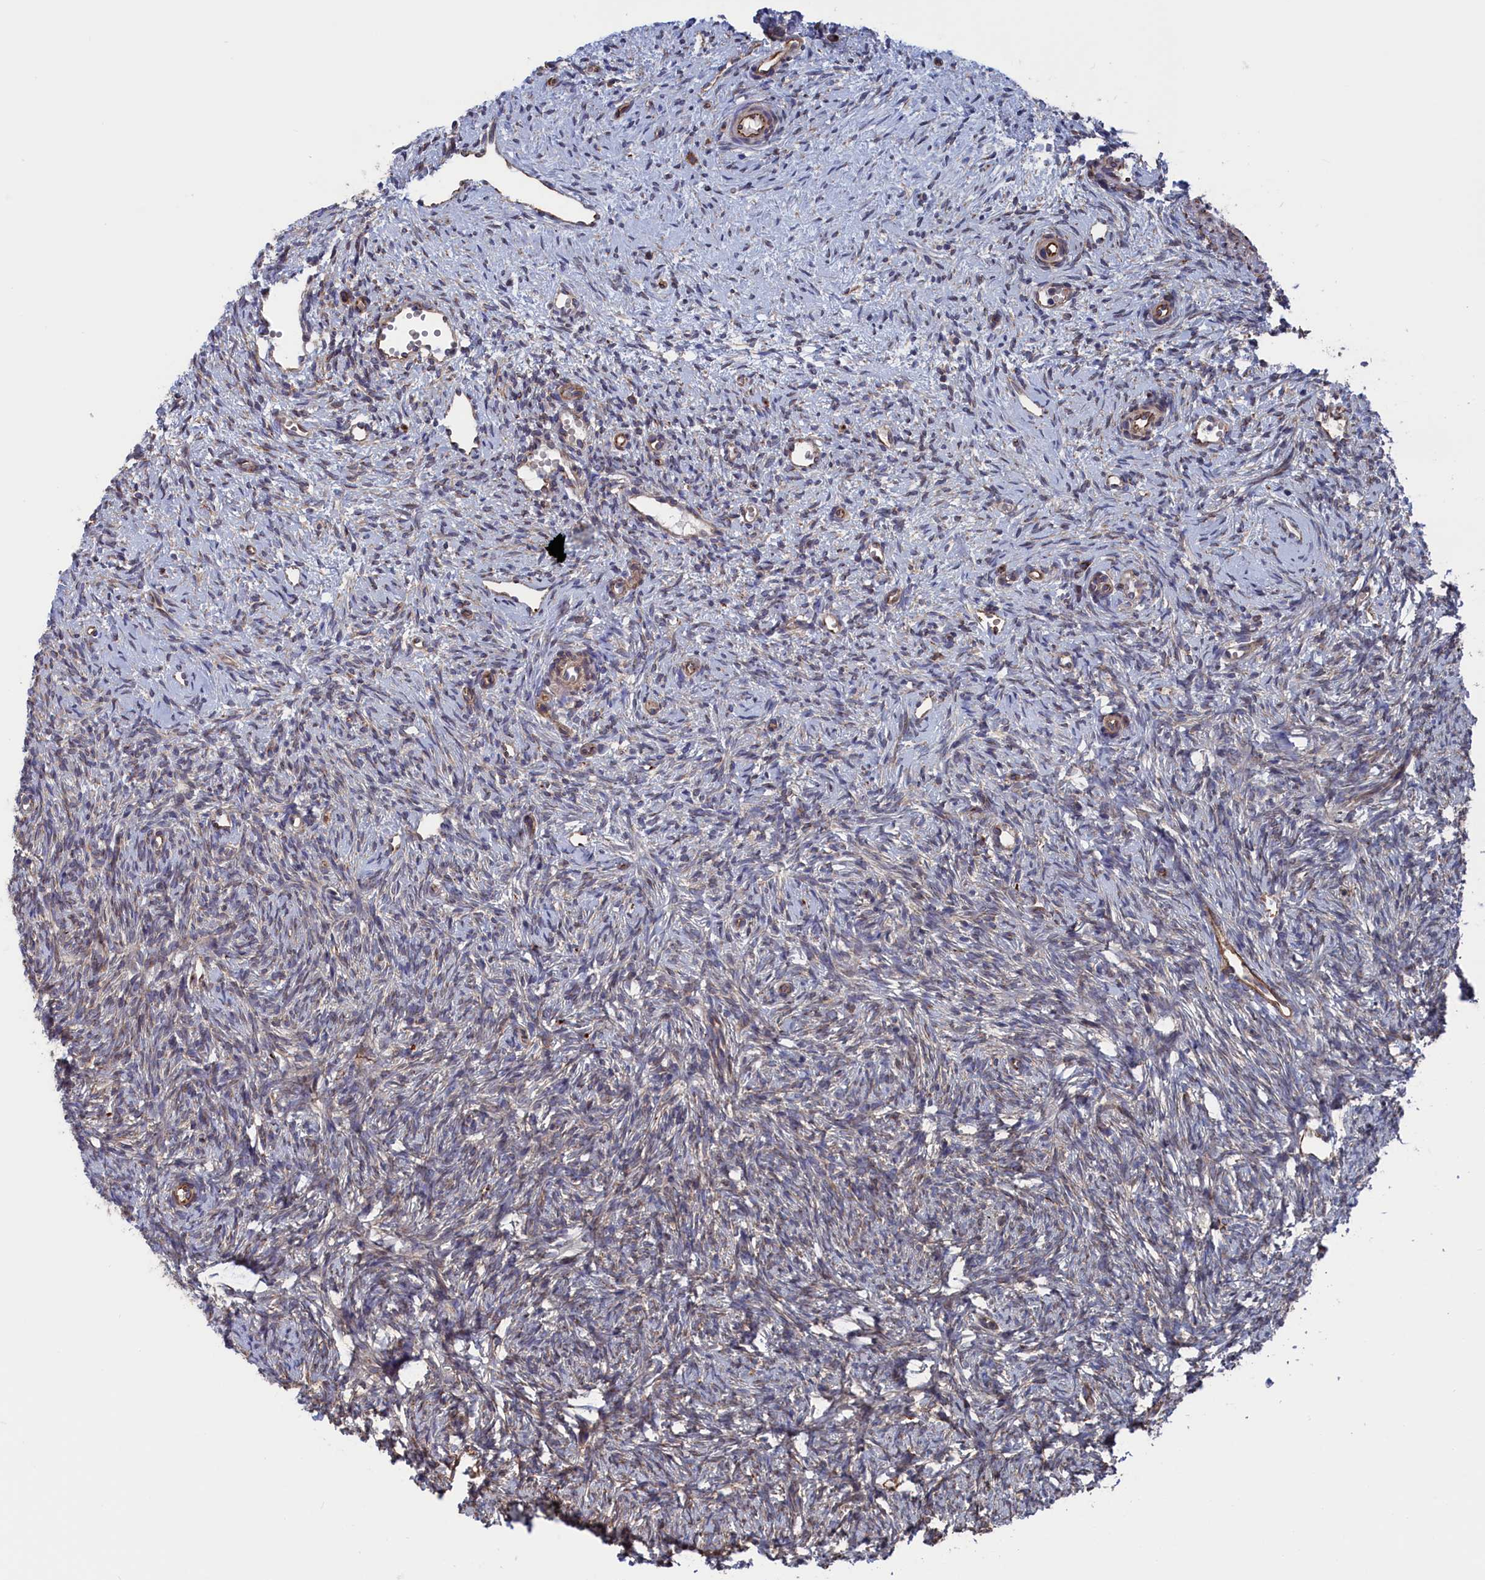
{"staining": {"intensity": "moderate", "quantity": ">75%", "location": "cytoplasmic/membranous"}, "tissue": "ovary", "cell_type": "Follicle cells", "image_type": "normal", "snomed": [{"axis": "morphology", "description": "Normal tissue, NOS"}, {"axis": "topography", "description": "Ovary"}], "caption": "Human ovary stained with a protein marker demonstrates moderate staining in follicle cells.", "gene": "NUTF2", "patient": {"sex": "female", "age": 51}}